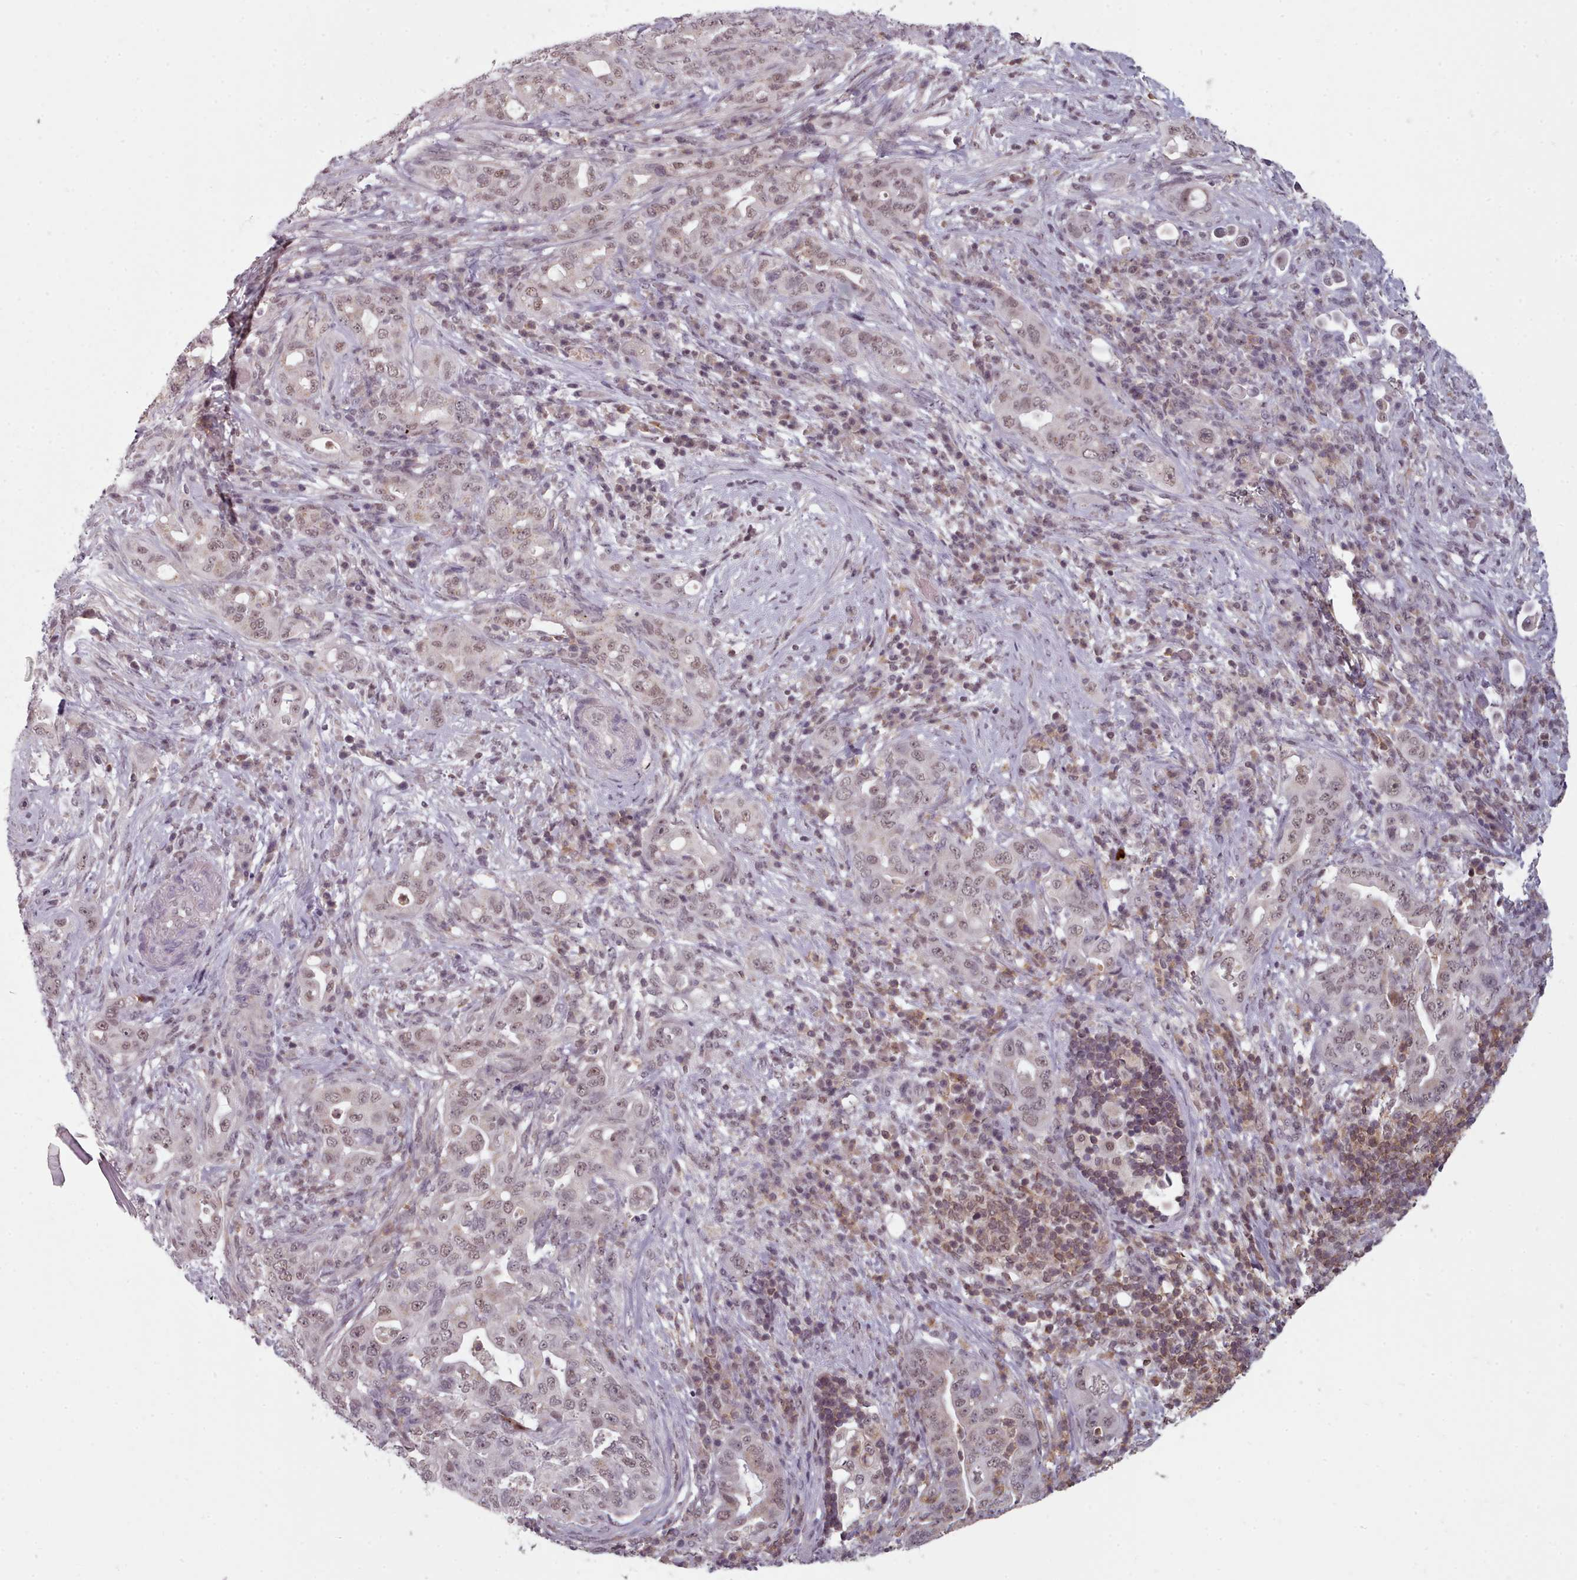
{"staining": {"intensity": "weak", "quantity": ">75%", "location": "nuclear"}, "tissue": "pancreatic cancer", "cell_type": "Tumor cells", "image_type": "cancer", "snomed": [{"axis": "morphology", "description": "Adenocarcinoma, NOS"}, {"axis": "topography", "description": "Pancreas"}], "caption": "Immunohistochemical staining of pancreatic cancer (adenocarcinoma) shows weak nuclear protein expression in approximately >75% of tumor cells.", "gene": "SRSF9", "patient": {"sex": "female", "age": 63}}